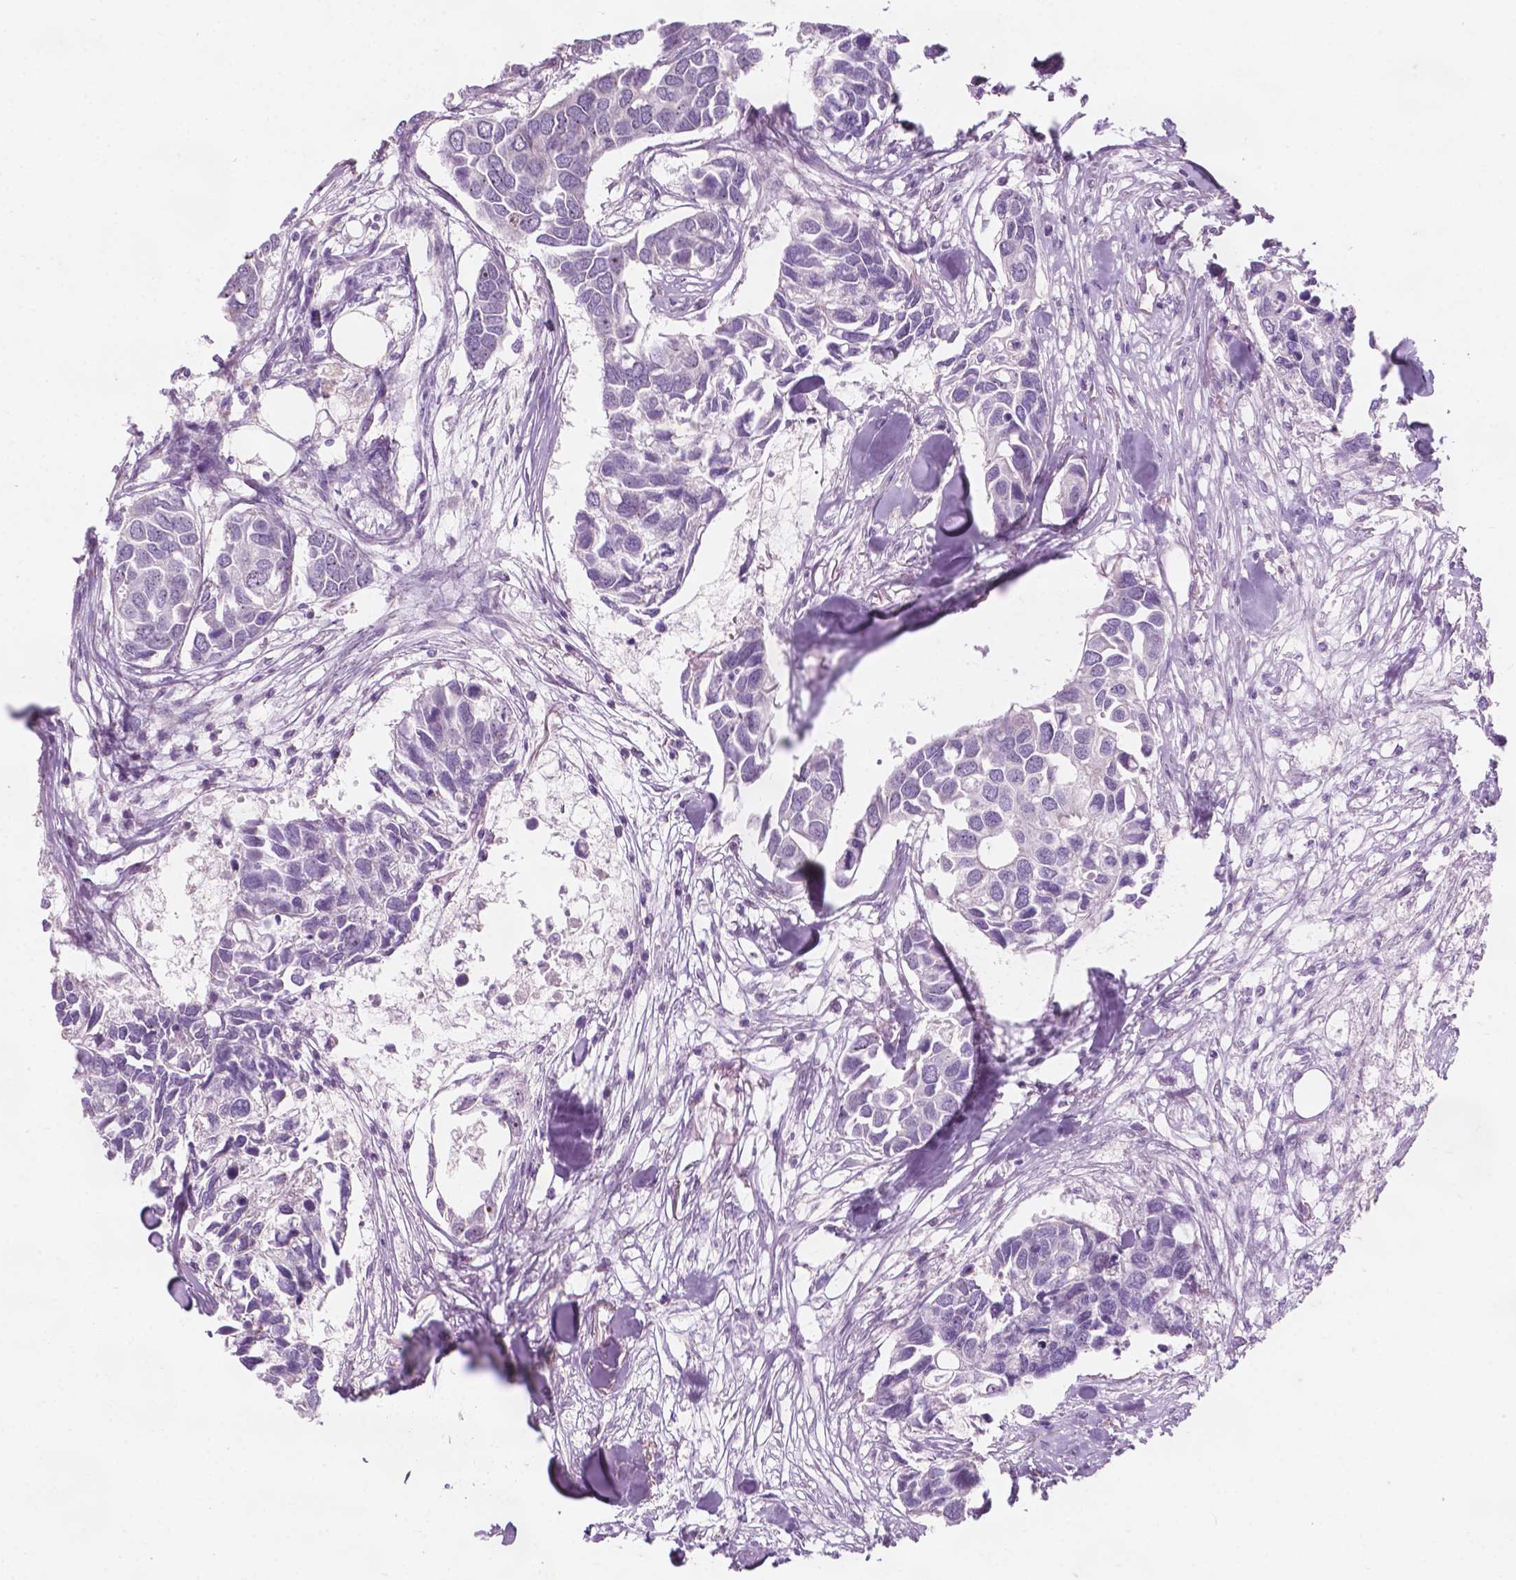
{"staining": {"intensity": "negative", "quantity": "none", "location": "none"}, "tissue": "breast cancer", "cell_type": "Tumor cells", "image_type": "cancer", "snomed": [{"axis": "morphology", "description": "Duct carcinoma"}, {"axis": "topography", "description": "Breast"}], "caption": "Tumor cells show no significant staining in breast cancer (infiltrating ductal carcinoma).", "gene": "ZNF853", "patient": {"sex": "female", "age": 83}}